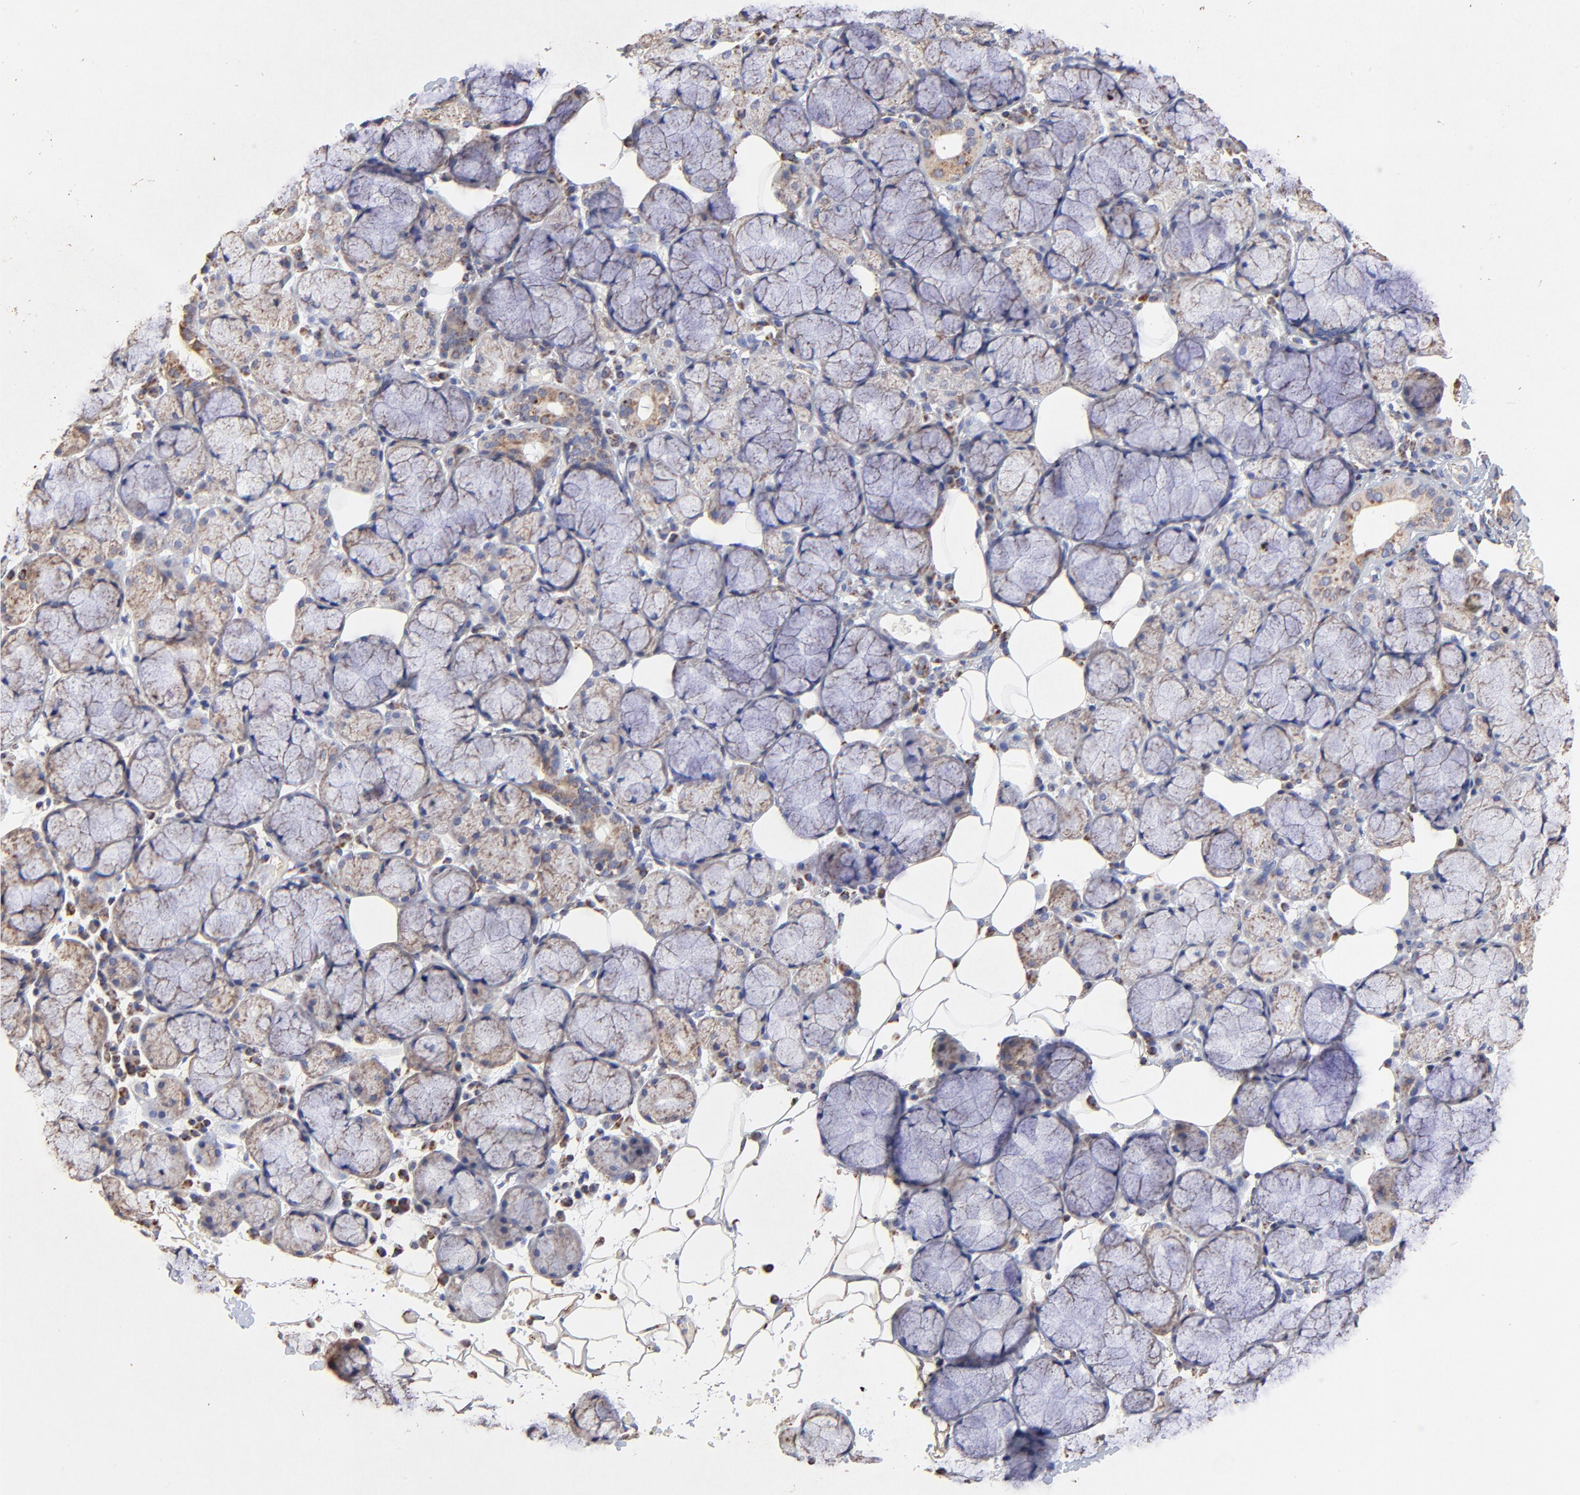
{"staining": {"intensity": "weak", "quantity": "25%-75%", "location": "cytoplasmic/membranous"}, "tissue": "salivary gland", "cell_type": "Glandular cells", "image_type": "normal", "snomed": [{"axis": "morphology", "description": "Normal tissue, NOS"}, {"axis": "topography", "description": "Skeletal muscle"}, {"axis": "topography", "description": "Oral tissue"}, {"axis": "topography", "description": "Salivary gland"}, {"axis": "topography", "description": "Peripheral nerve tissue"}], "caption": "Protein positivity by immunohistochemistry displays weak cytoplasmic/membranous staining in approximately 25%-75% of glandular cells in normal salivary gland.", "gene": "SSBP1", "patient": {"sex": "male", "age": 54}}